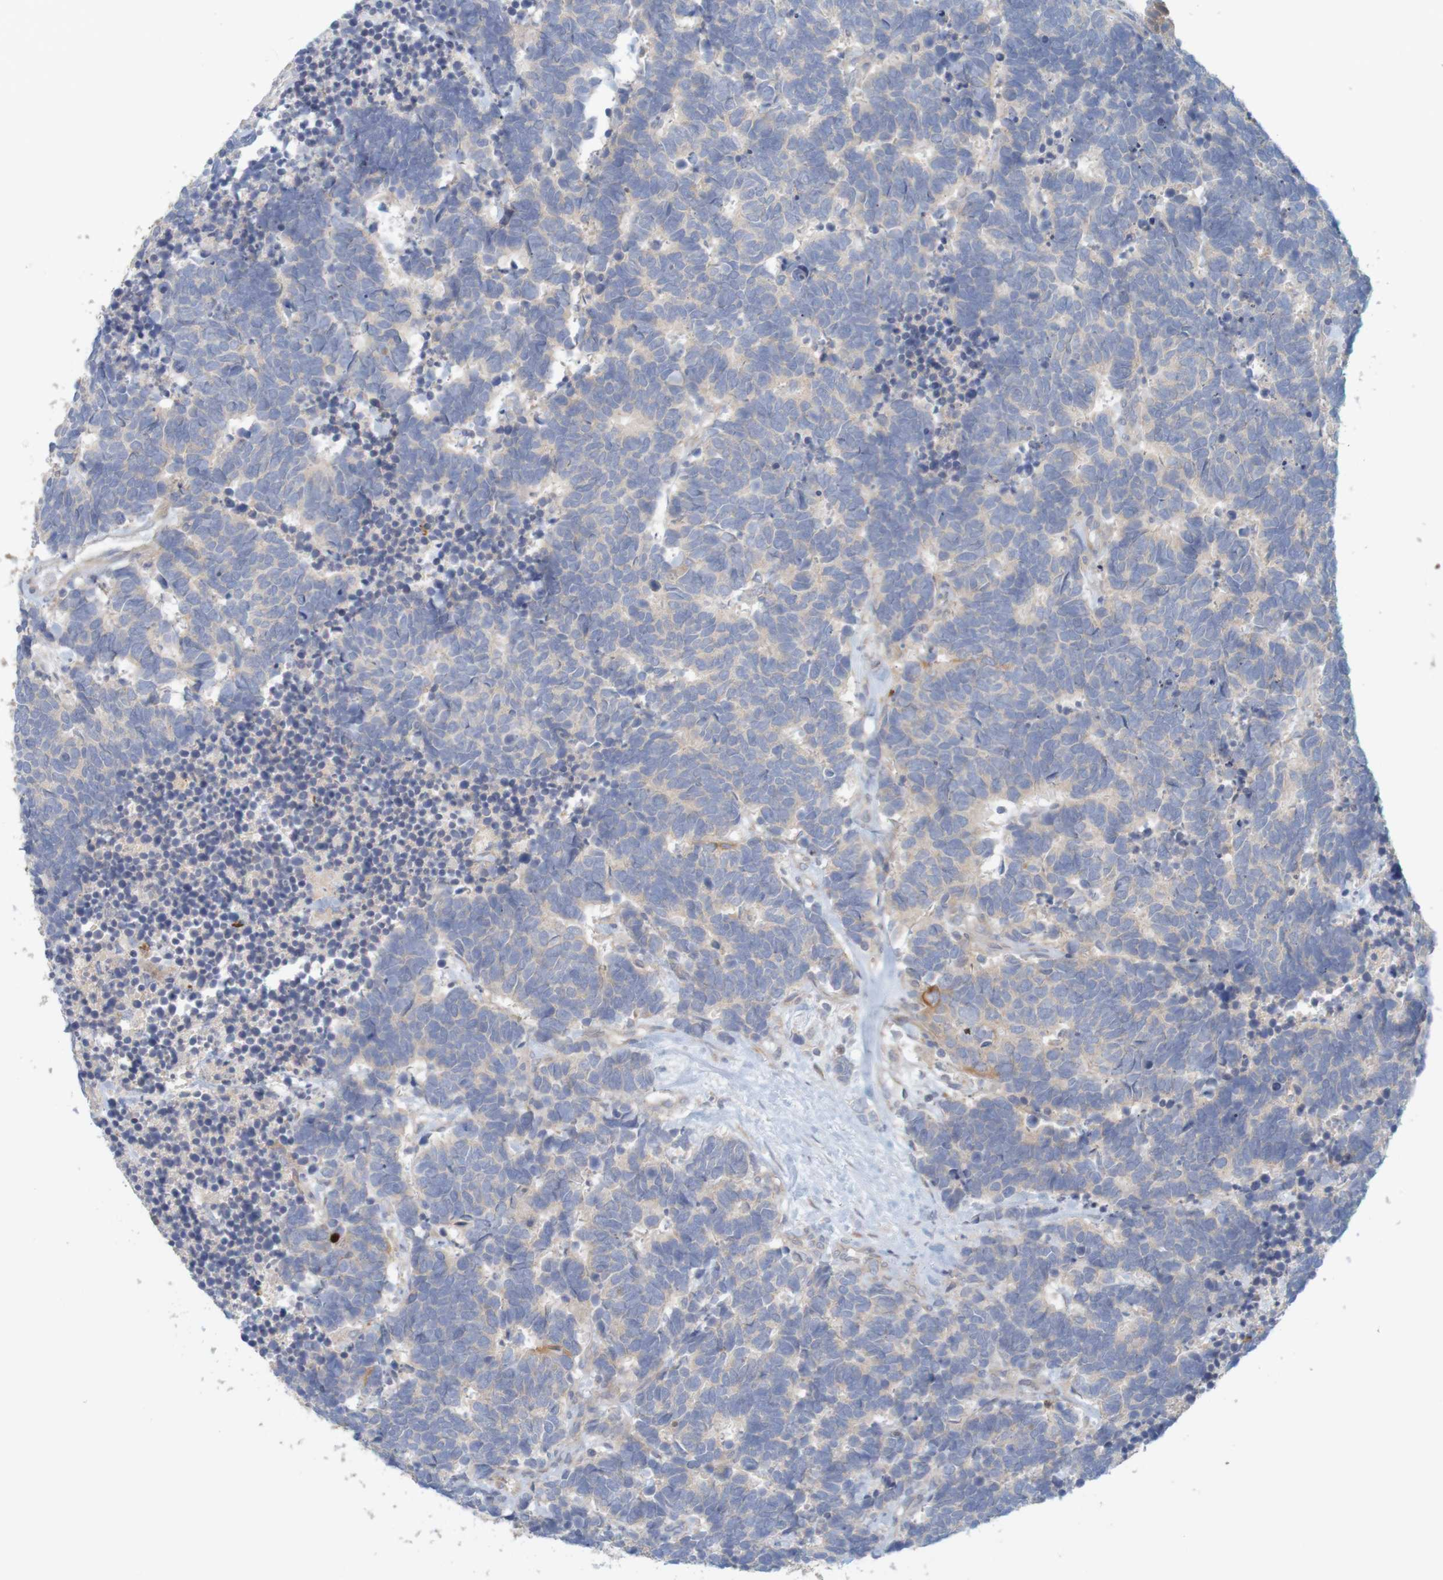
{"staining": {"intensity": "weak", "quantity": ">75%", "location": "cytoplasmic/membranous"}, "tissue": "carcinoid", "cell_type": "Tumor cells", "image_type": "cancer", "snomed": [{"axis": "morphology", "description": "Carcinoma, NOS"}, {"axis": "morphology", "description": "Carcinoid, malignant, NOS"}, {"axis": "topography", "description": "Urinary bladder"}], "caption": "High-magnification brightfield microscopy of carcinoid stained with DAB (brown) and counterstained with hematoxylin (blue). tumor cells exhibit weak cytoplasmic/membranous staining is seen in approximately>75% of cells. The staining is performed using DAB brown chromogen to label protein expression. The nuclei are counter-stained blue using hematoxylin.", "gene": "KRT23", "patient": {"sex": "male", "age": 57}}